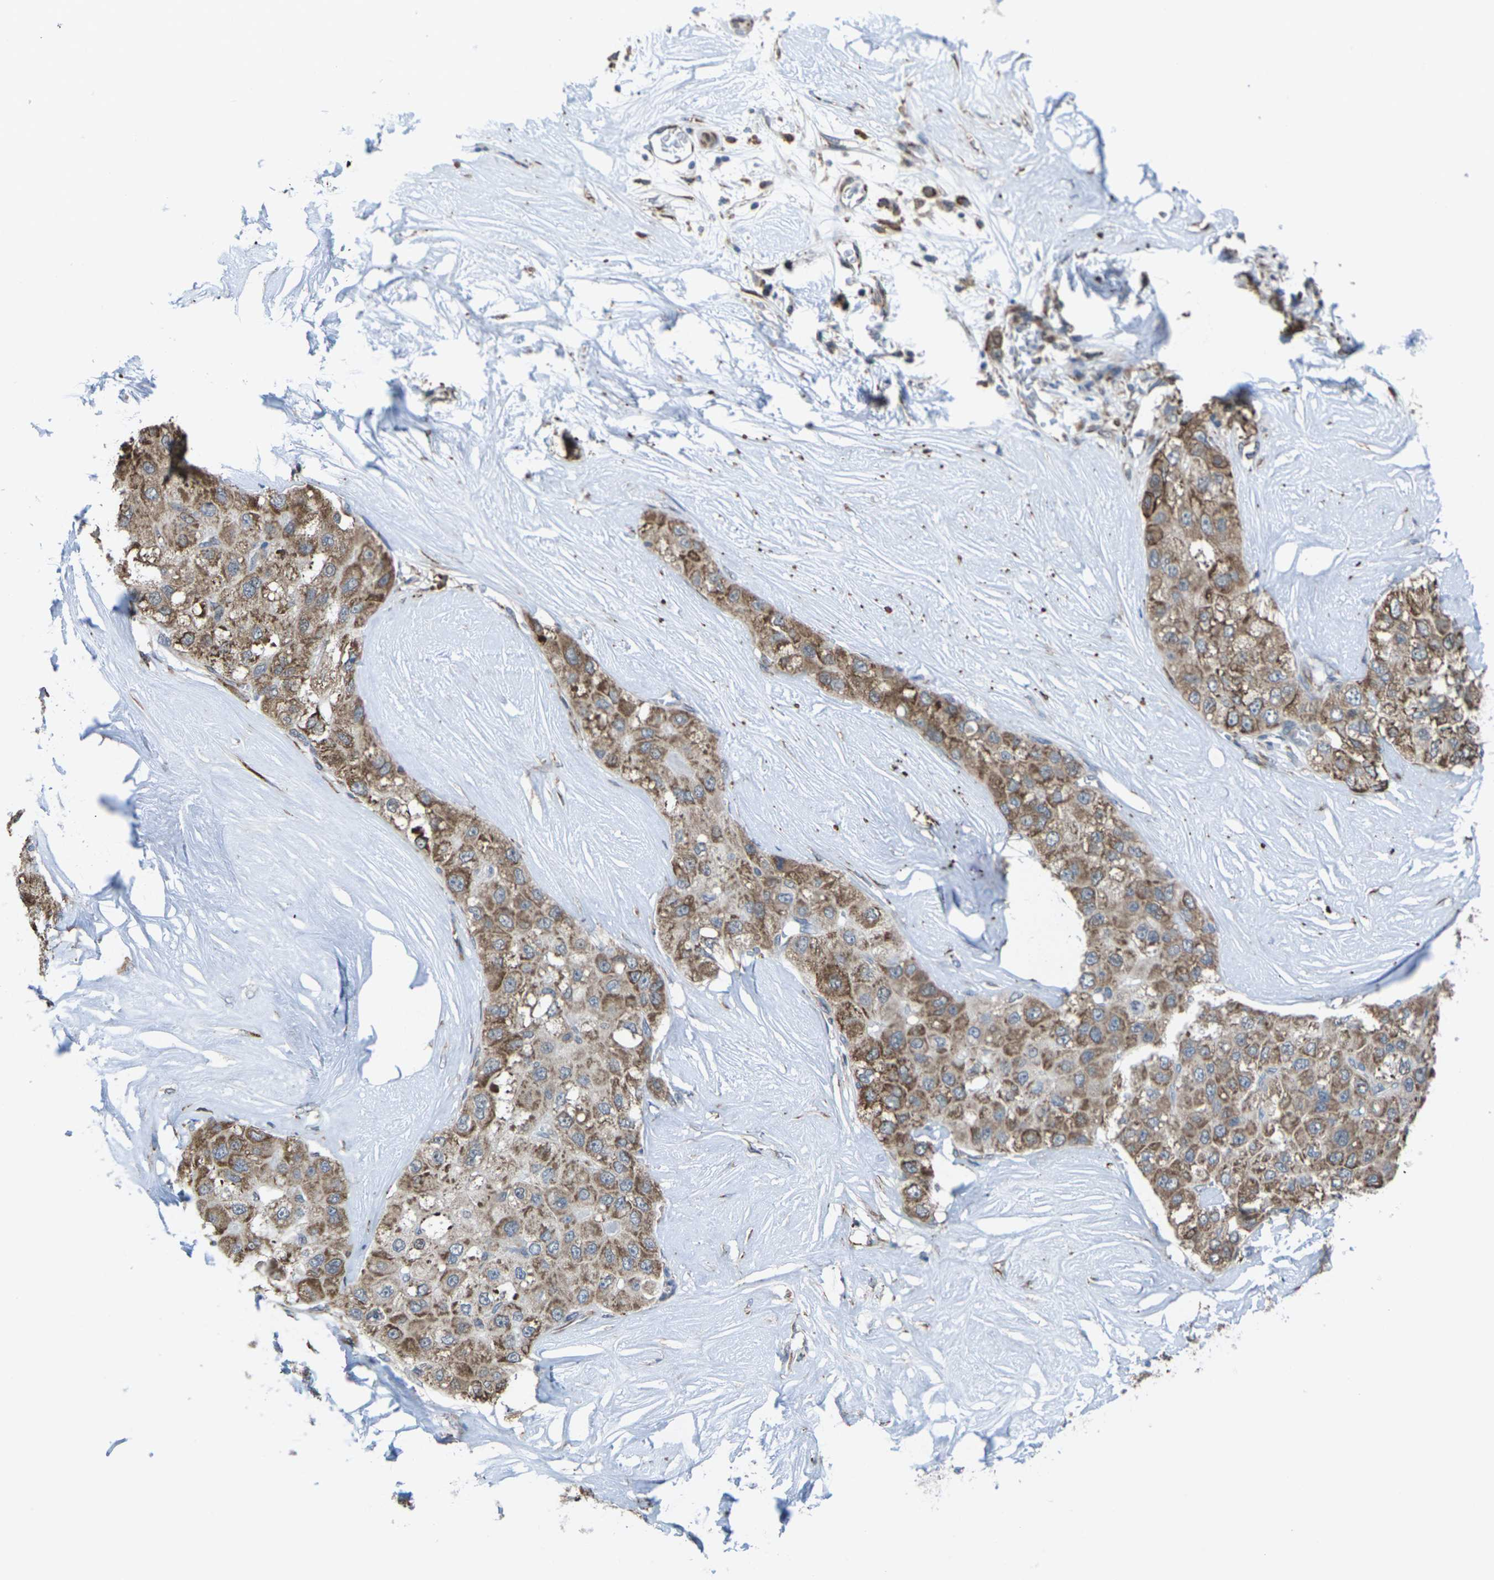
{"staining": {"intensity": "moderate", "quantity": ">75%", "location": "cytoplasmic/membranous"}, "tissue": "liver cancer", "cell_type": "Tumor cells", "image_type": "cancer", "snomed": [{"axis": "morphology", "description": "Carcinoma, Hepatocellular, NOS"}, {"axis": "topography", "description": "Liver"}], "caption": "The micrograph displays a brown stain indicating the presence of a protein in the cytoplasmic/membranous of tumor cells in hepatocellular carcinoma (liver). Ihc stains the protein of interest in brown and the nuclei are stained blue.", "gene": "PDZK1IP1", "patient": {"sex": "male", "age": 80}}